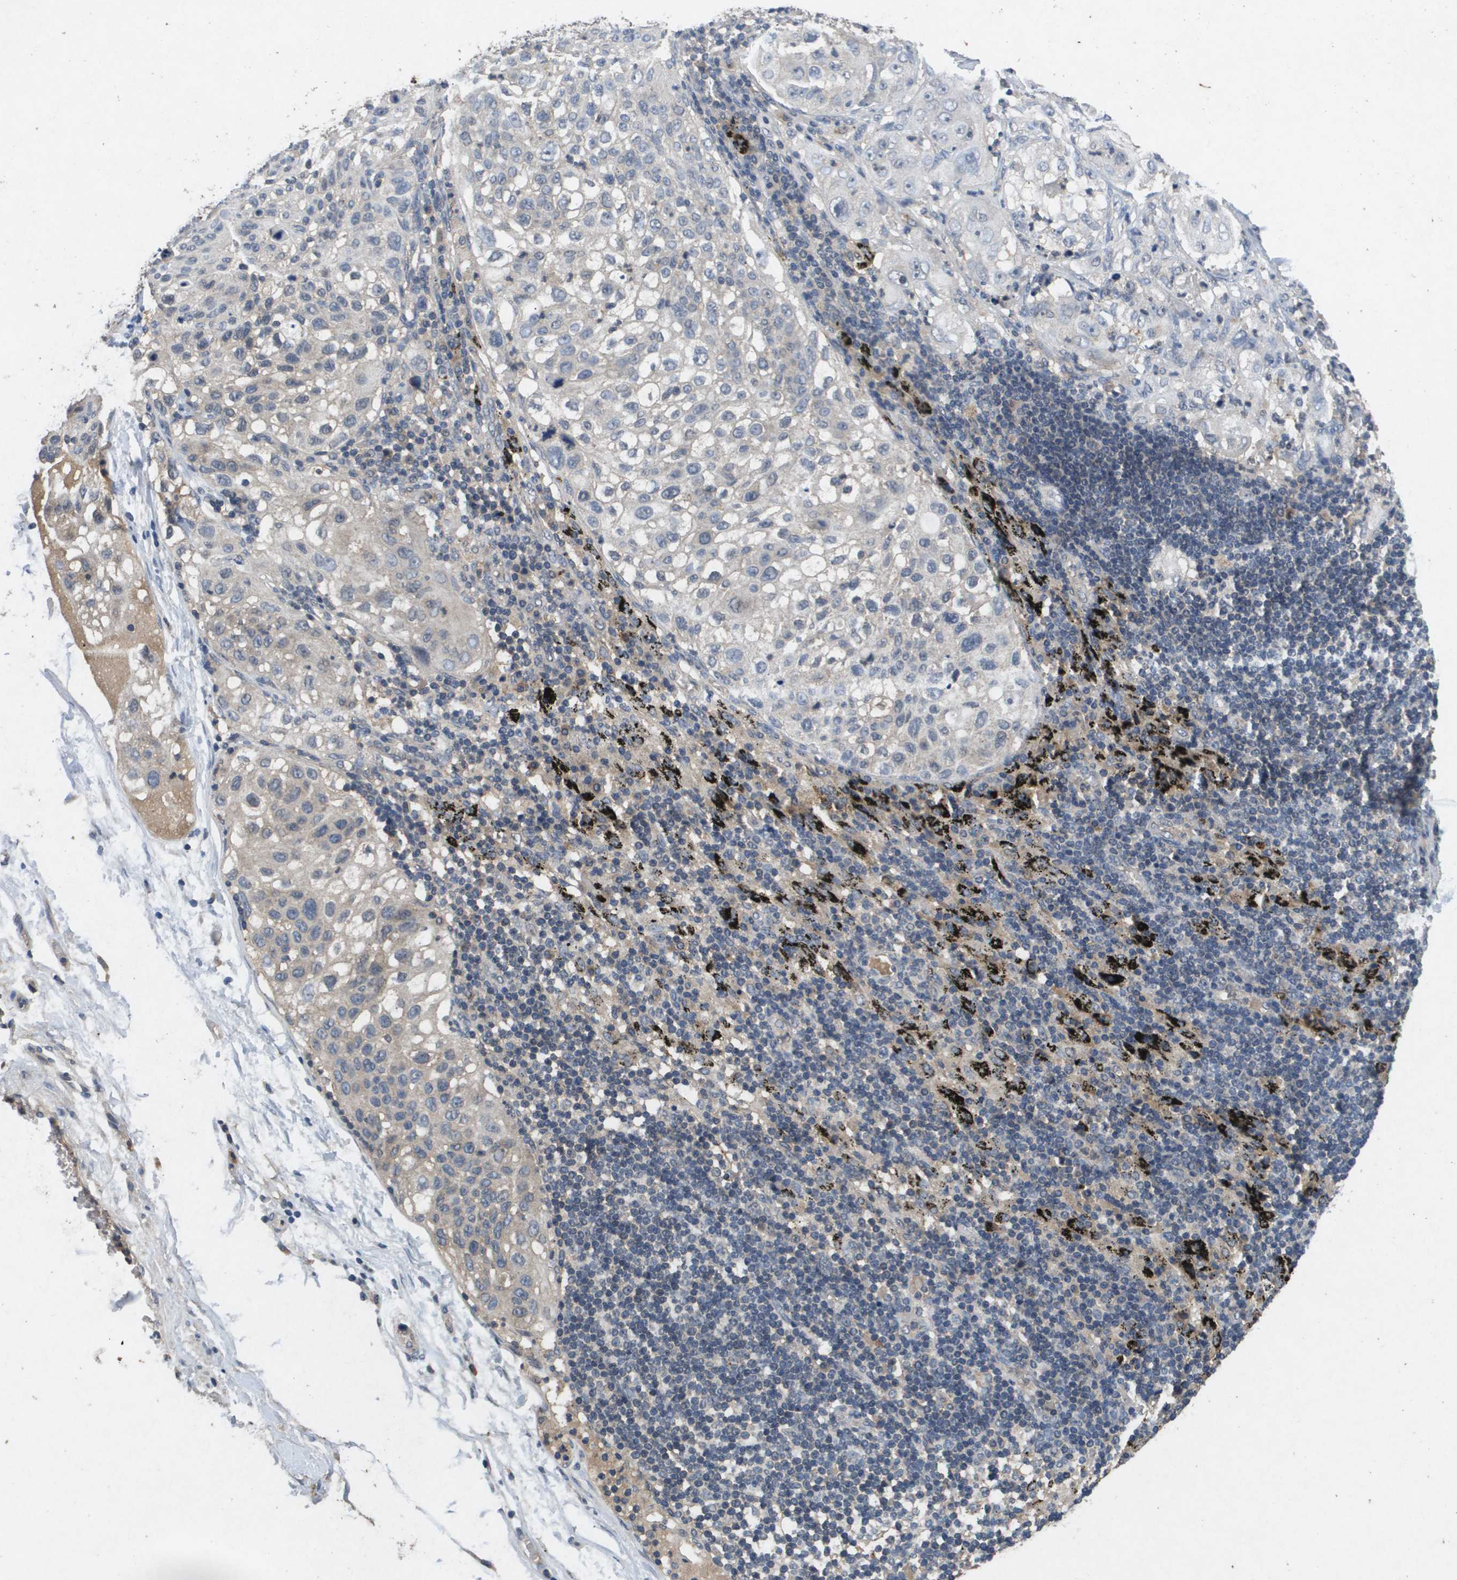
{"staining": {"intensity": "weak", "quantity": "<25%", "location": "cytoplasmic/membranous"}, "tissue": "lung cancer", "cell_type": "Tumor cells", "image_type": "cancer", "snomed": [{"axis": "morphology", "description": "Inflammation, NOS"}, {"axis": "morphology", "description": "Squamous cell carcinoma, NOS"}, {"axis": "topography", "description": "Lymph node"}, {"axis": "topography", "description": "Soft tissue"}, {"axis": "topography", "description": "Lung"}], "caption": "High magnification brightfield microscopy of lung squamous cell carcinoma stained with DAB (3,3'-diaminobenzidine) (brown) and counterstained with hematoxylin (blue): tumor cells show no significant expression.", "gene": "PROC", "patient": {"sex": "male", "age": 66}}